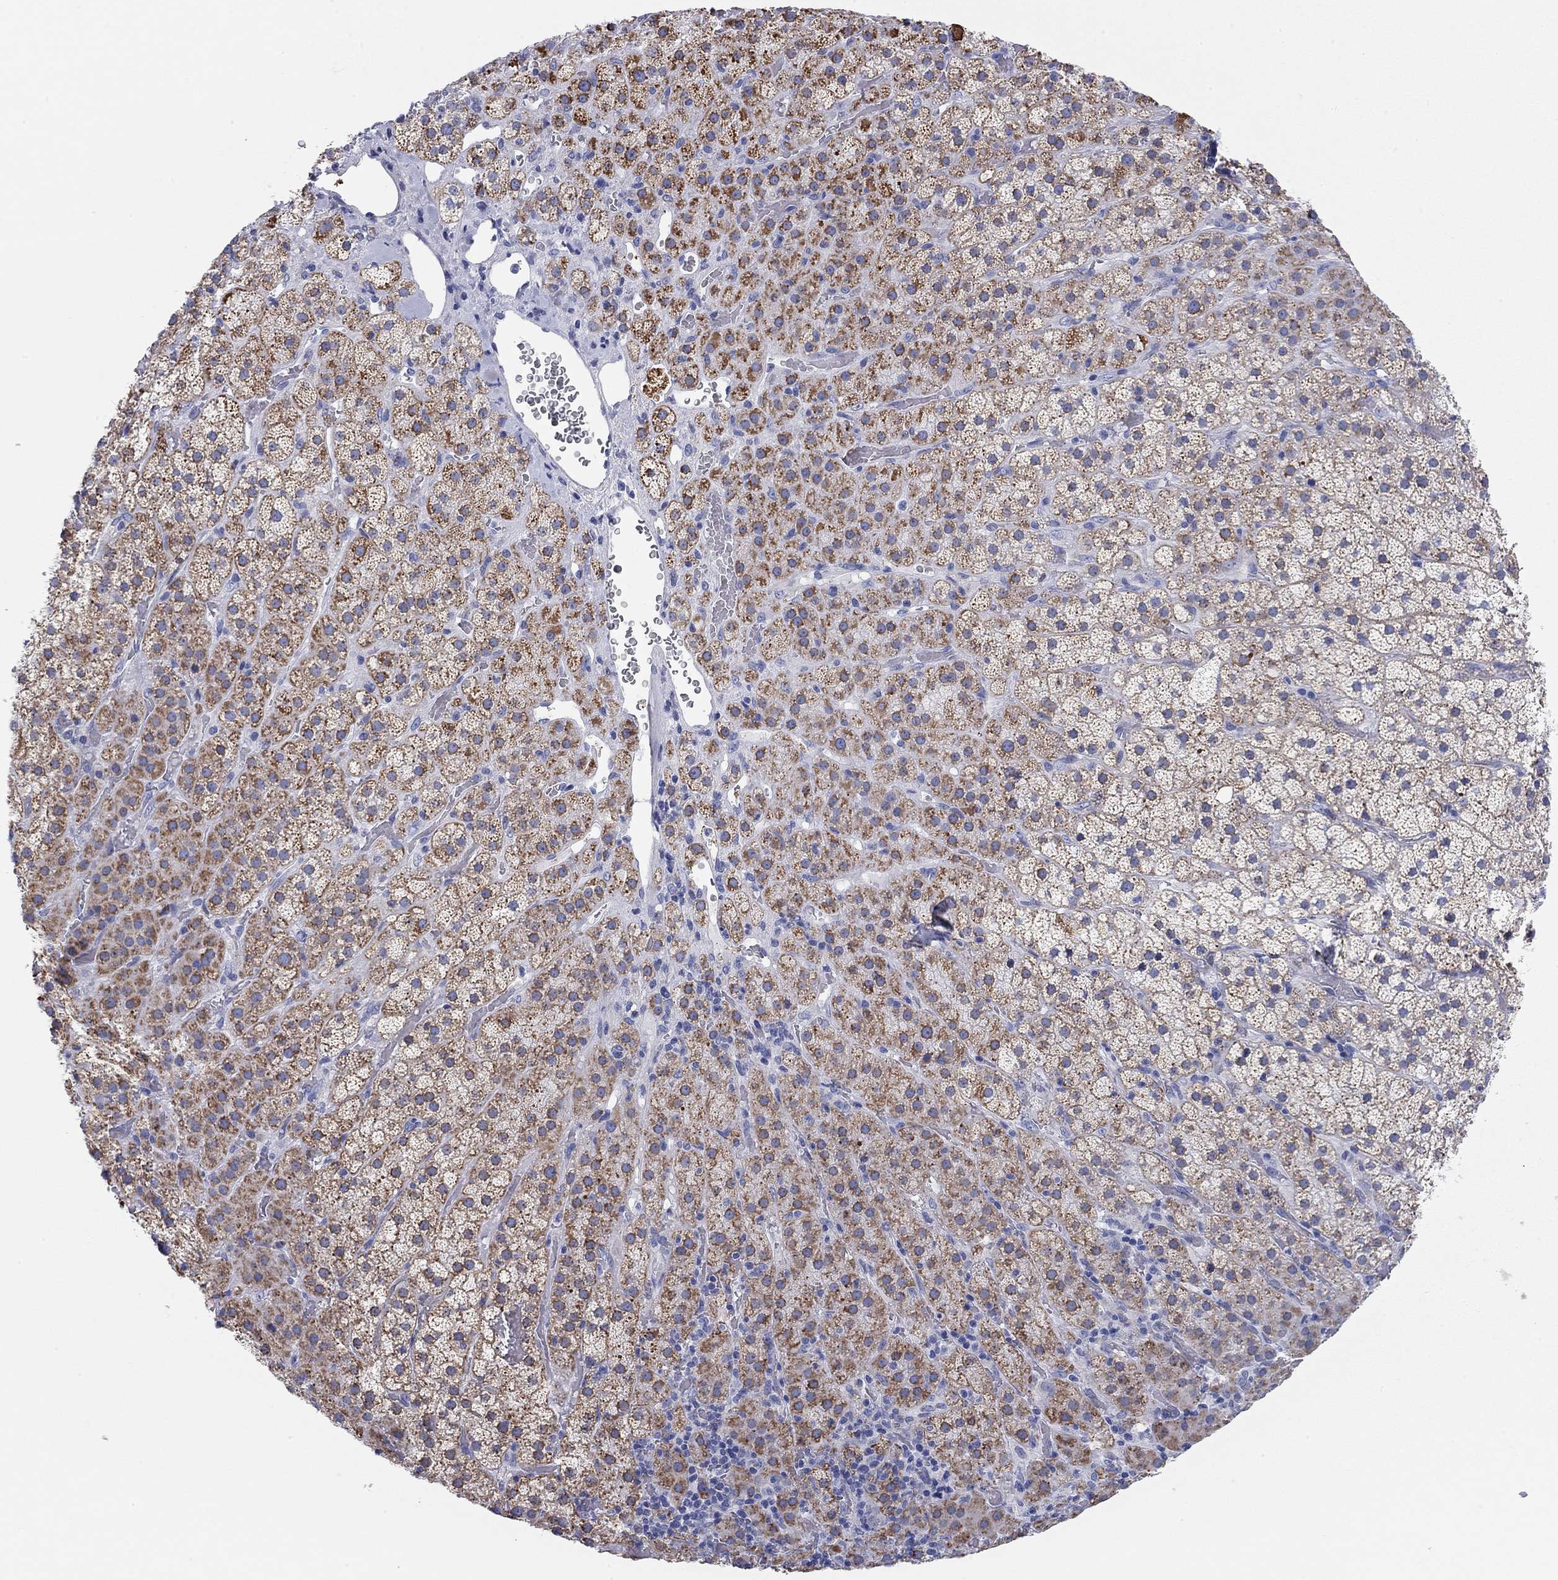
{"staining": {"intensity": "strong", "quantity": "25%-75%", "location": "cytoplasmic/membranous"}, "tissue": "adrenal gland", "cell_type": "Glandular cells", "image_type": "normal", "snomed": [{"axis": "morphology", "description": "Normal tissue, NOS"}, {"axis": "topography", "description": "Adrenal gland"}], "caption": "High-magnification brightfield microscopy of benign adrenal gland stained with DAB (3,3'-diaminobenzidine) (brown) and counterstained with hematoxylin (blue). glandular cells exhibit strong cytoplasmic/membranous positivity is seen in about25%-75% of cells. (IHC, brightfield microscopy, high magnification).", "gene": "CHI3L2", "patient": {"sex": "male", "age": 57}}